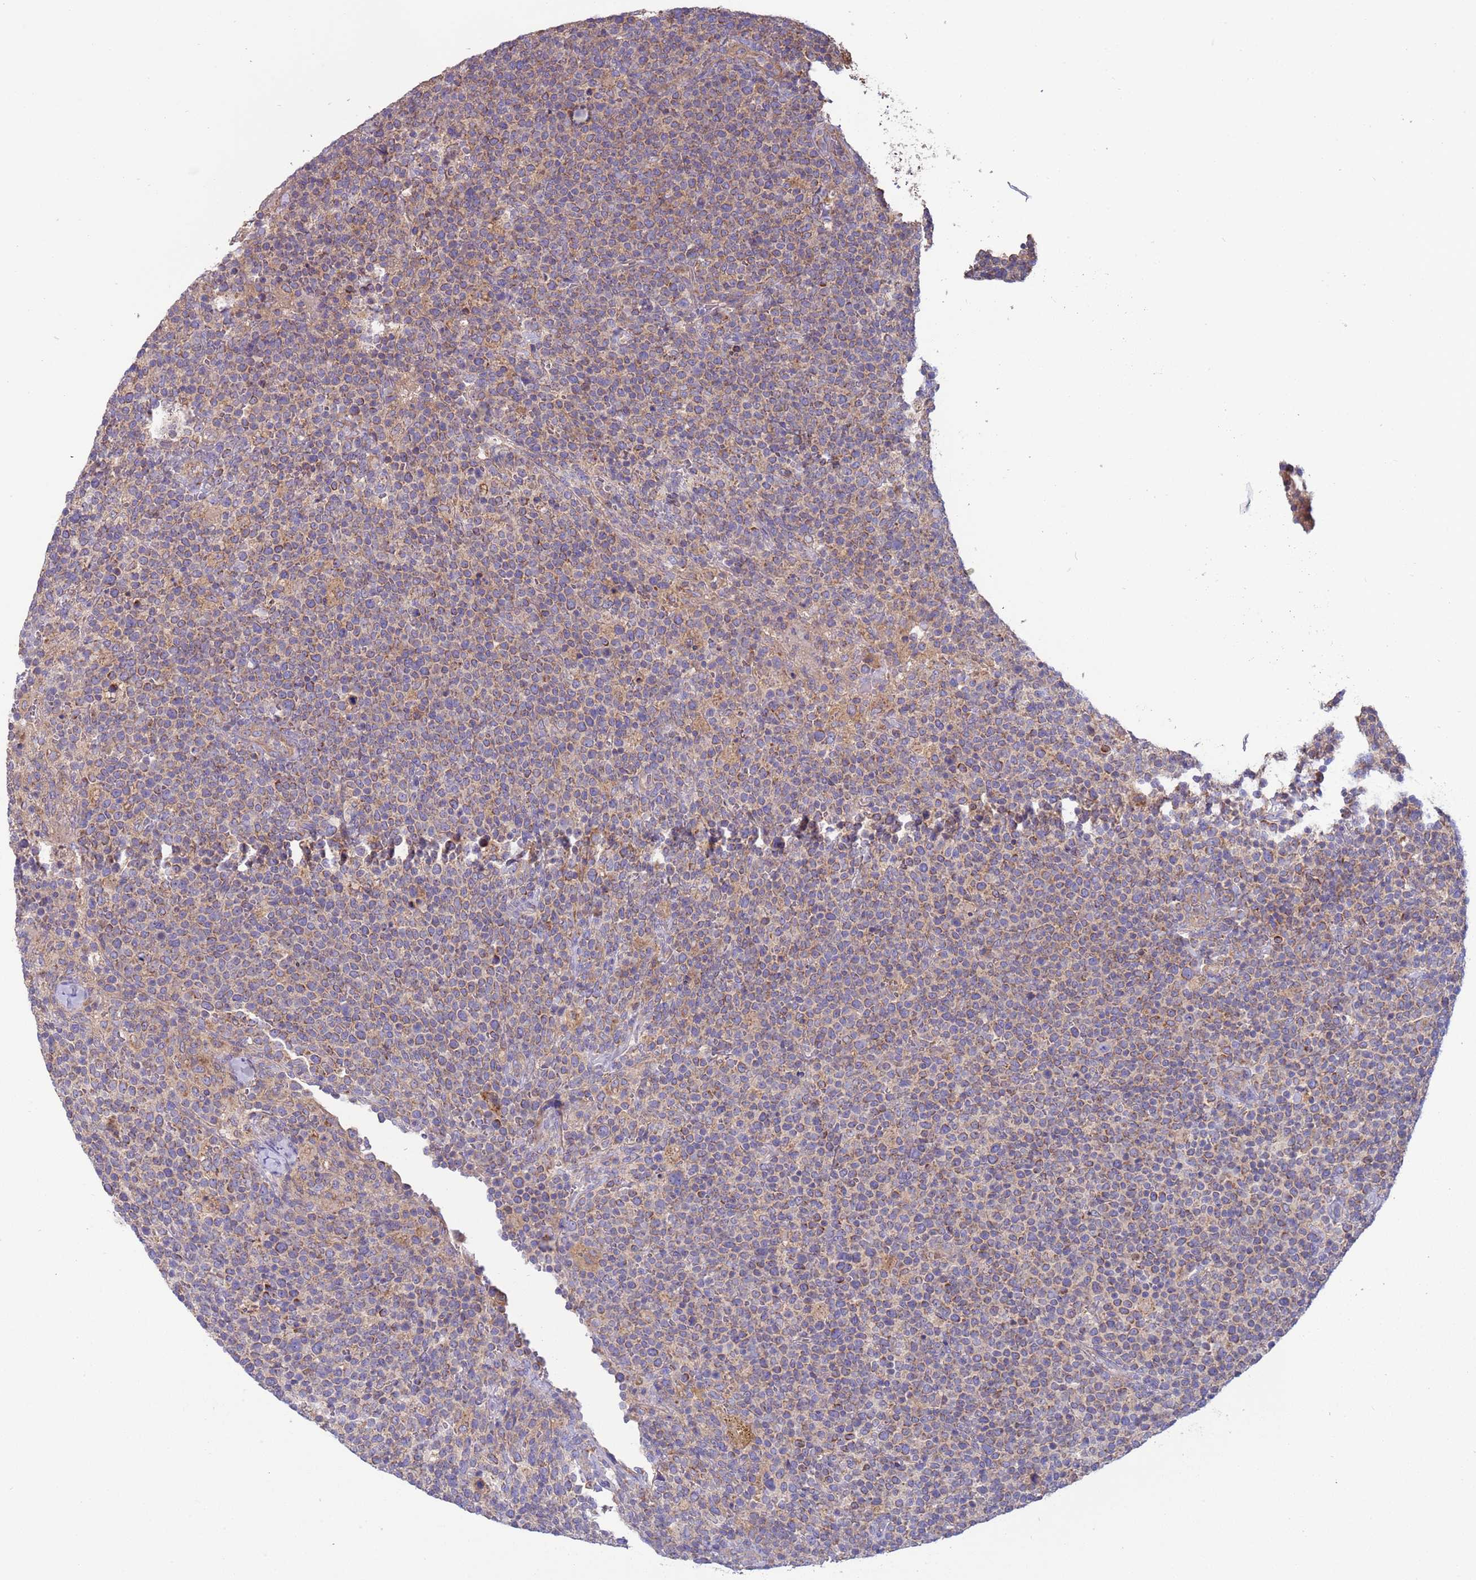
{"staining": {"intensity": "weak", "quantity": "25%-75%", "location": "cytoplasmic/membranous"}, "tissue": "lymphoma", "cell_type": "Tumor cells", "image_type": "cancer", "snomed": [{"axis": "morphology", "description": "Malignant lymphoma, non-Hodgkin's type, High grade"}, {"axis": "topography", "description": "Lymph node"}], "caption": "Weak cytoplasmic/membranous protein expression is present in approximately 25%-75% of tumor cells in high-grade malignant lymphoma, non-Hodgkin's type.", "gene": "UQCRQ", "patient": {"sex": "male", "age": 61}}